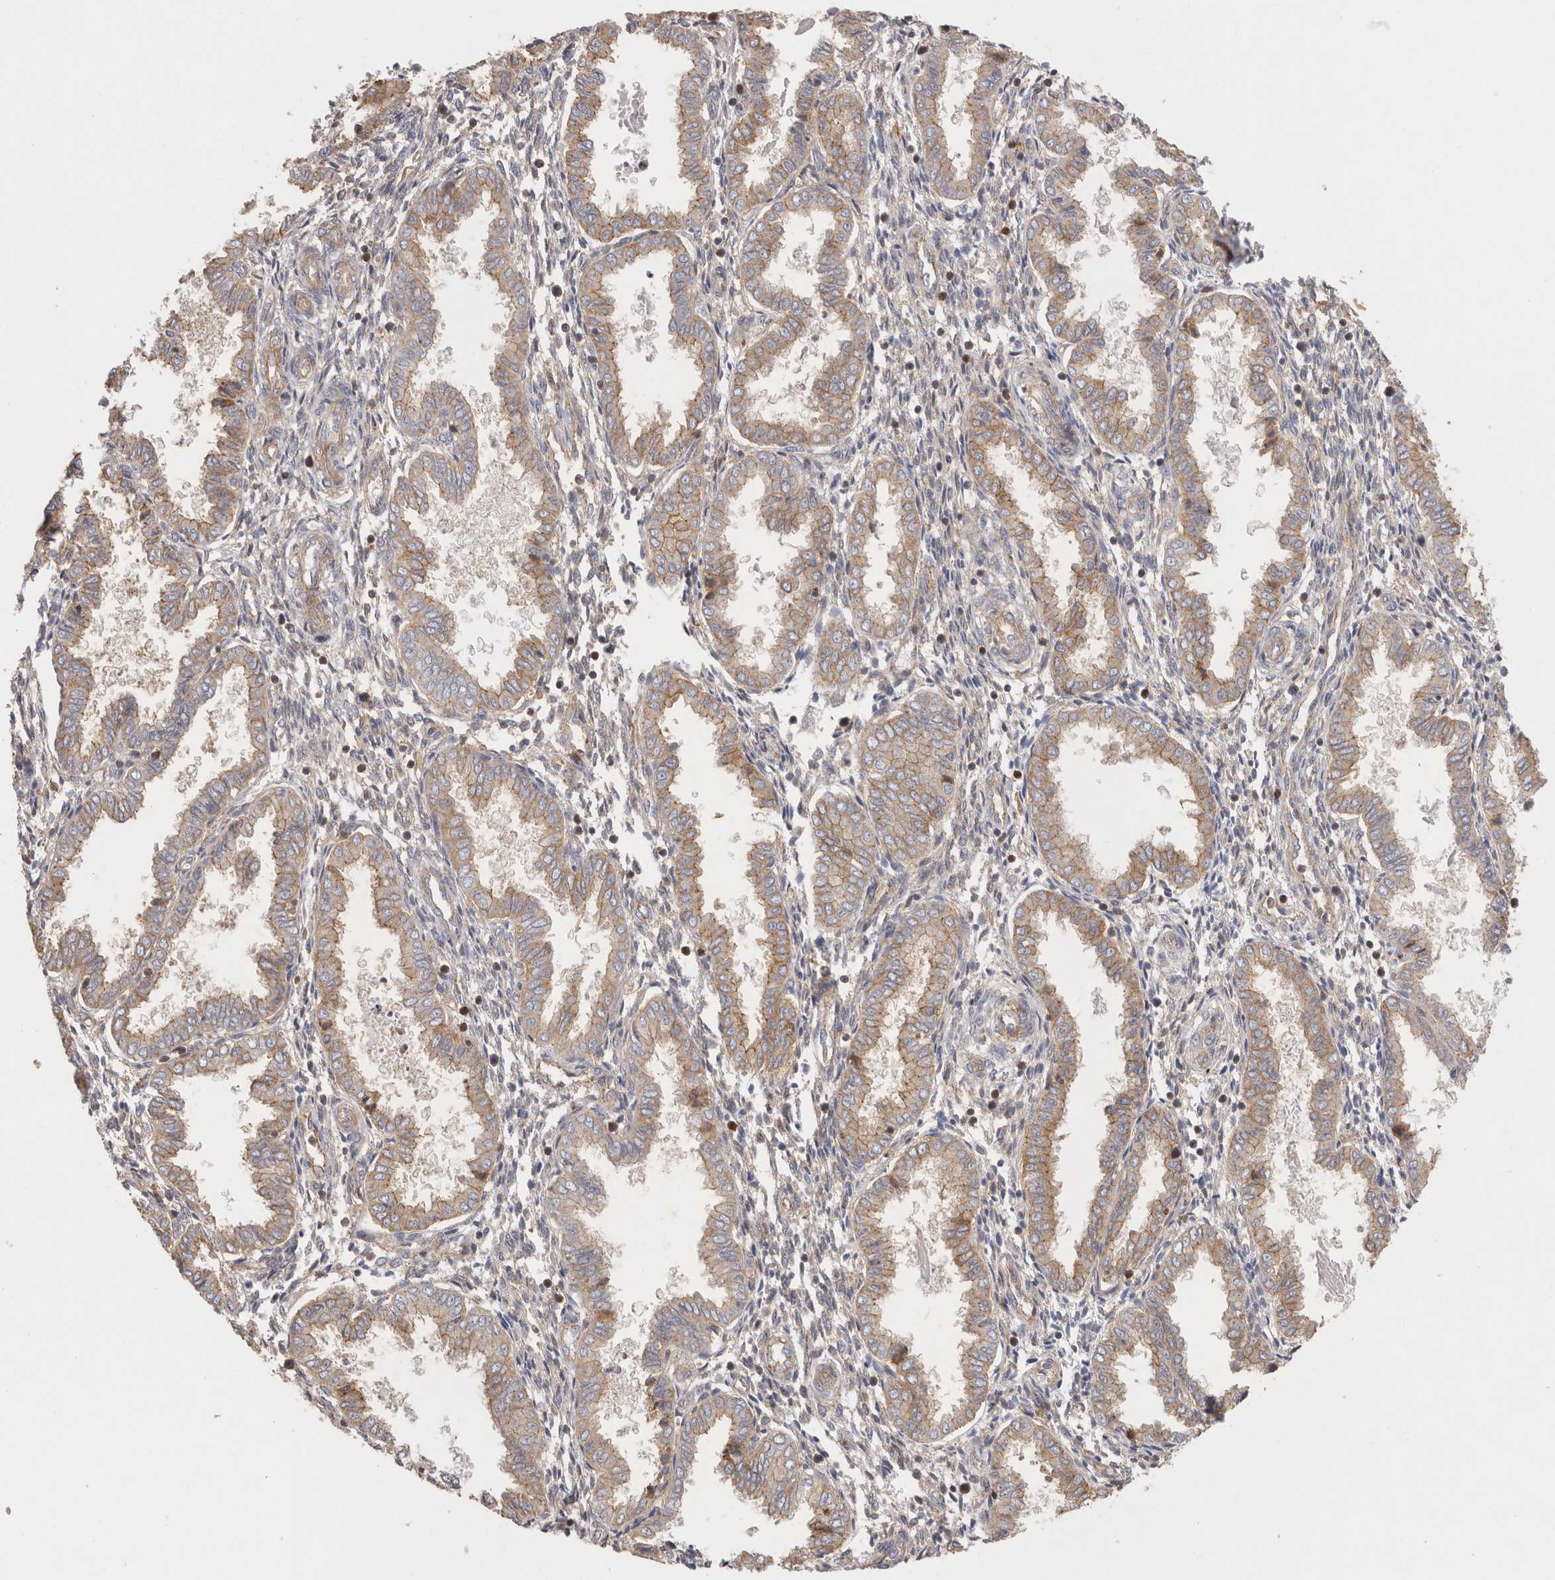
{"staining": {"intensity": "negative", "quantity": "none", "location": "none"}, "tissue": "endometrium", "cell_type": "Cells in endometrial stroma", "image_type": "normal", "snomed": [{"axis": "morphology", "description": "Normal tissue, NOS"}, {"axis": "topography", "description": "Endometrium"}], "caption": "This is an immunohistochemistry photomicrograph of normal endometrium. There is no expression in cells in endometrial stroma.", "gene": "CHMP6", "patient": {"sex": "female", "age": 33}}